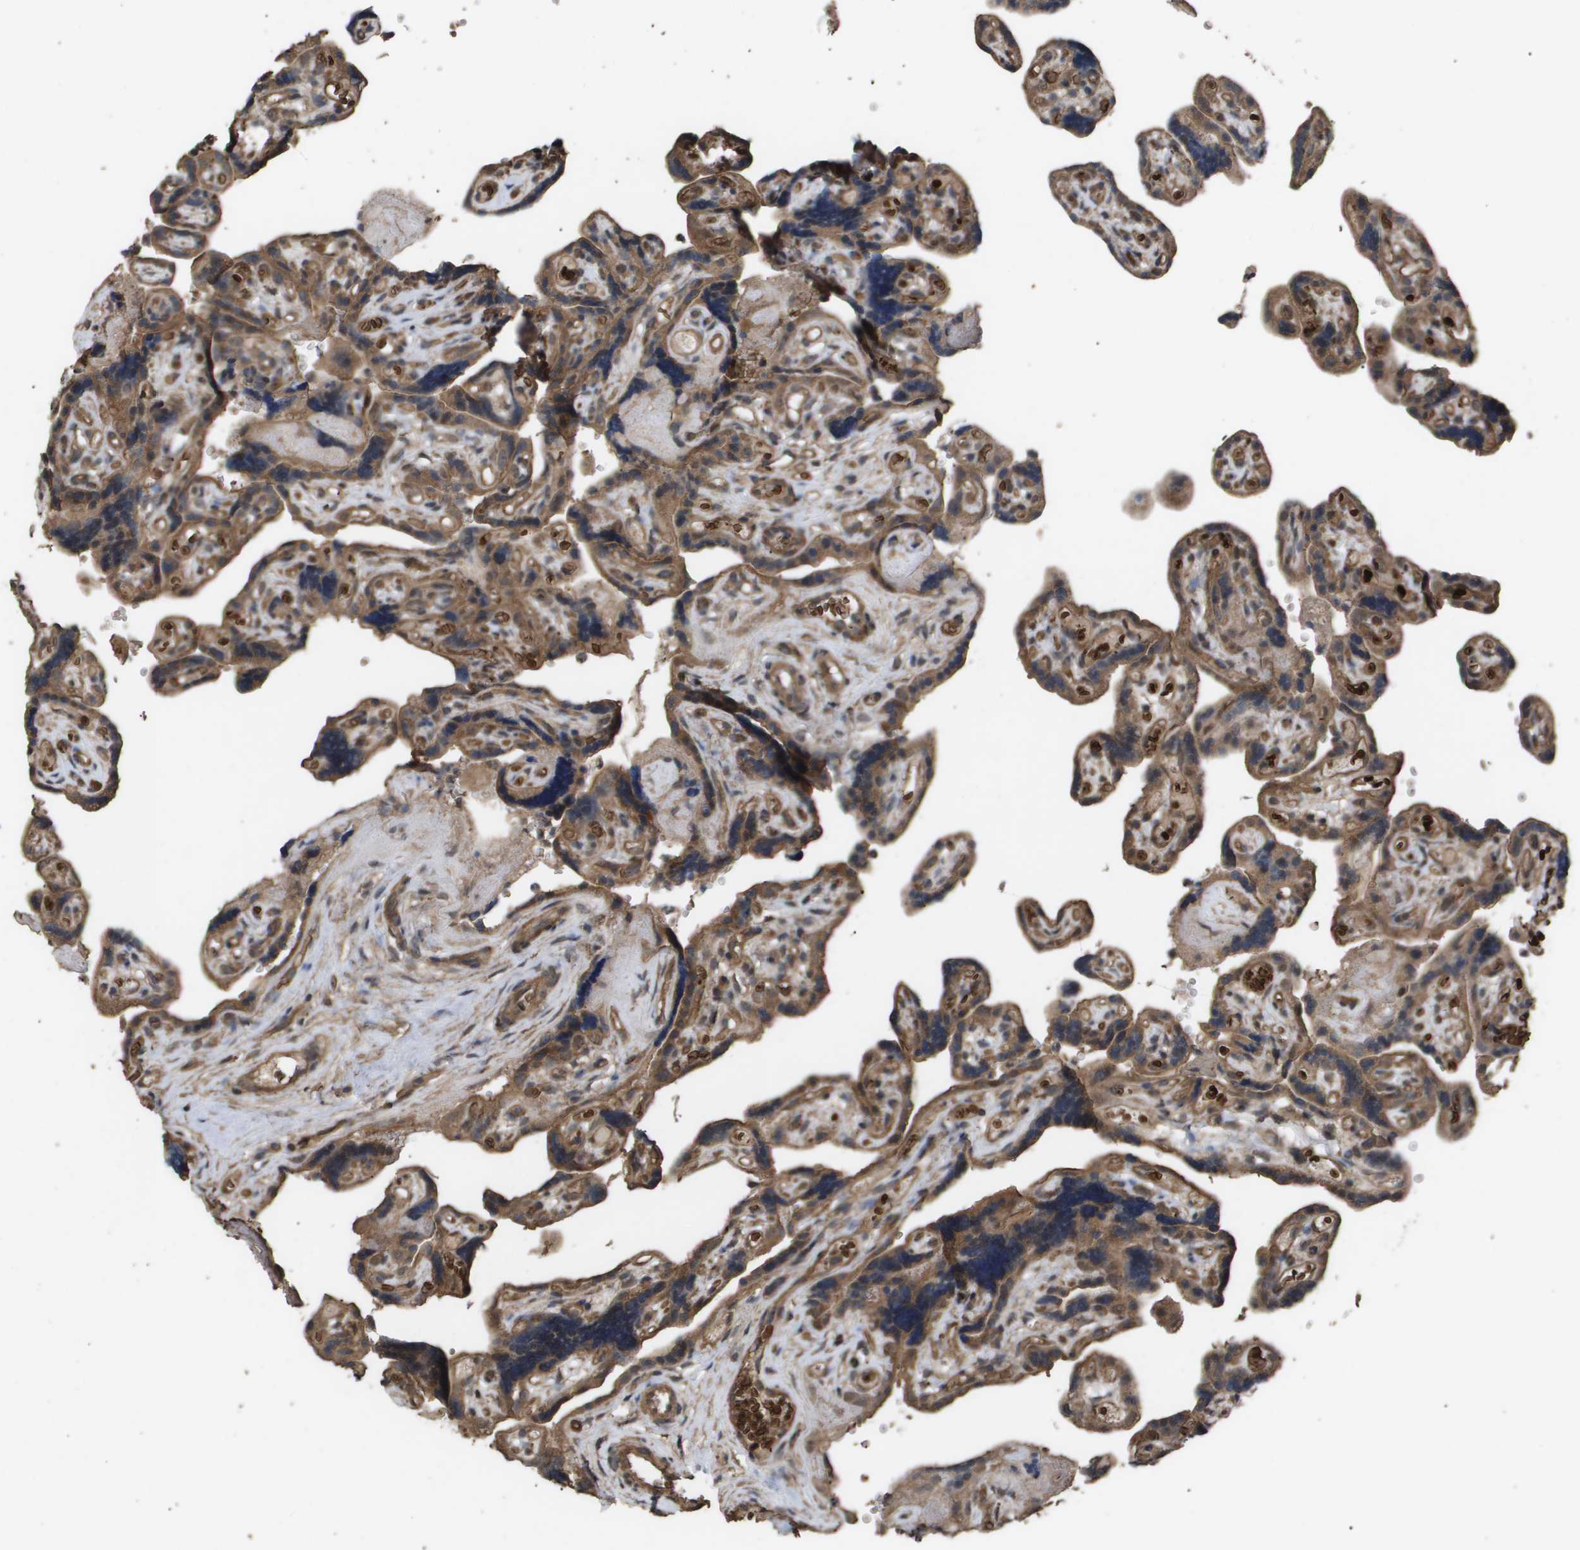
{"staining": {"intensity": "moderate", "quantity": ">75%", "location": "cytoplasmic/membranous"}, "tissue": "placenta", "cell_type": "Decidual cells", "image_type": "normal", "snomed": [{"axis": "morphology", "description": "Normal tissue, NOS"}, {"axis": "topography", "description": "Placenta"}], "caption": "Decidual cells demonstrate medium levels of moderate cytoplasmic/membranous staining in about >75% of cells in benign human placenta.", "gene": "CUL5", "patient": {"sex": "female", "age": 30}}